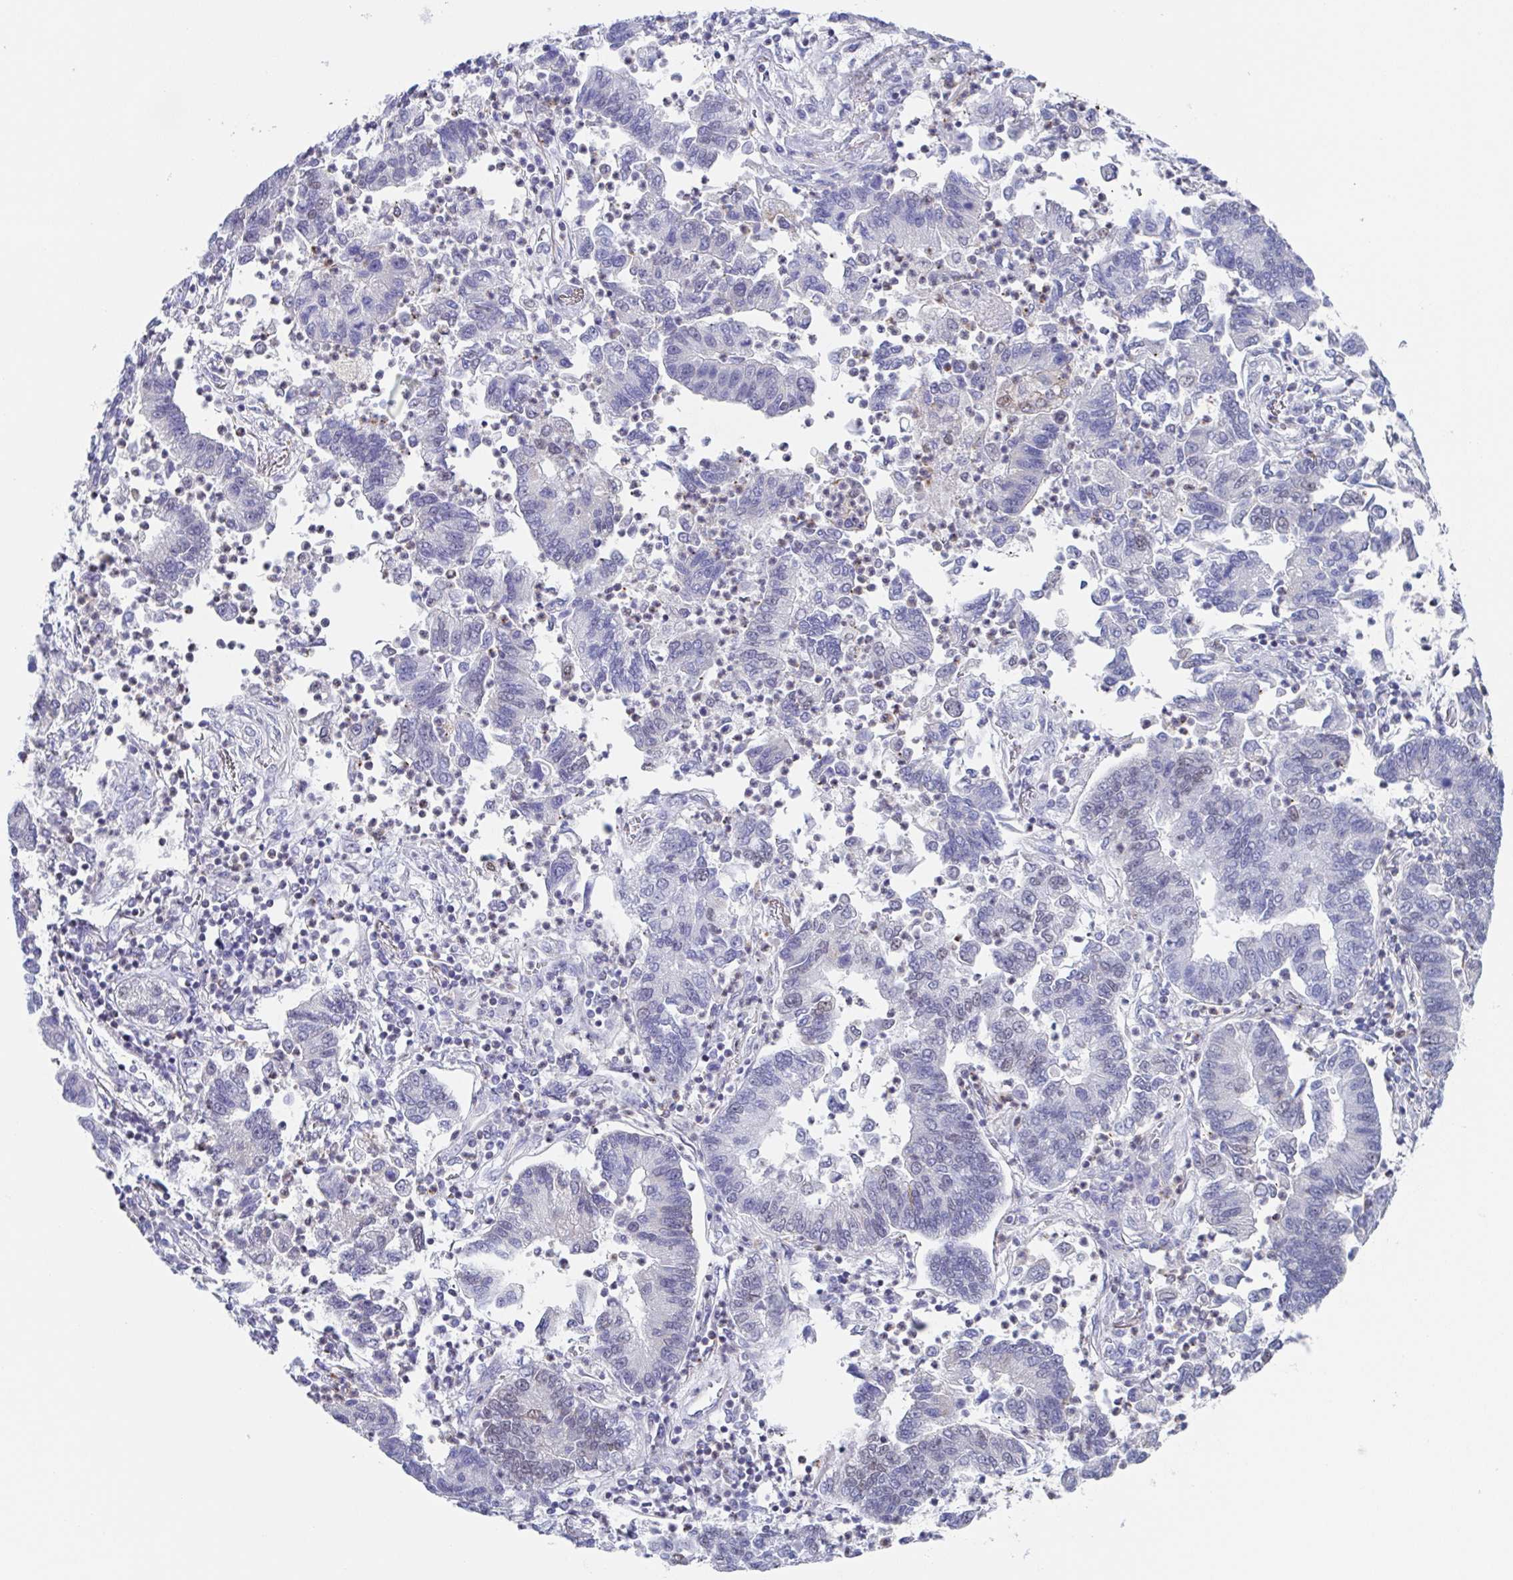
{"staining": {"intensity": "negative", "quantity": "none", "location": "none"}, "tissue": "lung cancer", "cell_type": "Tumor cells", "image_type": "cancer", "snomed": [{"axis": "morphology", "description": "Adenocarcinoma, NOS"}, {"axis": "topography", "description": "Lung"}], "caption": "A histopathology image of adenocarcinoma (lung) stained for a protein shows no brown staining in tumor cells.", "gene": "PBOV1", "patient": {"sex": "female", "age": 57}}